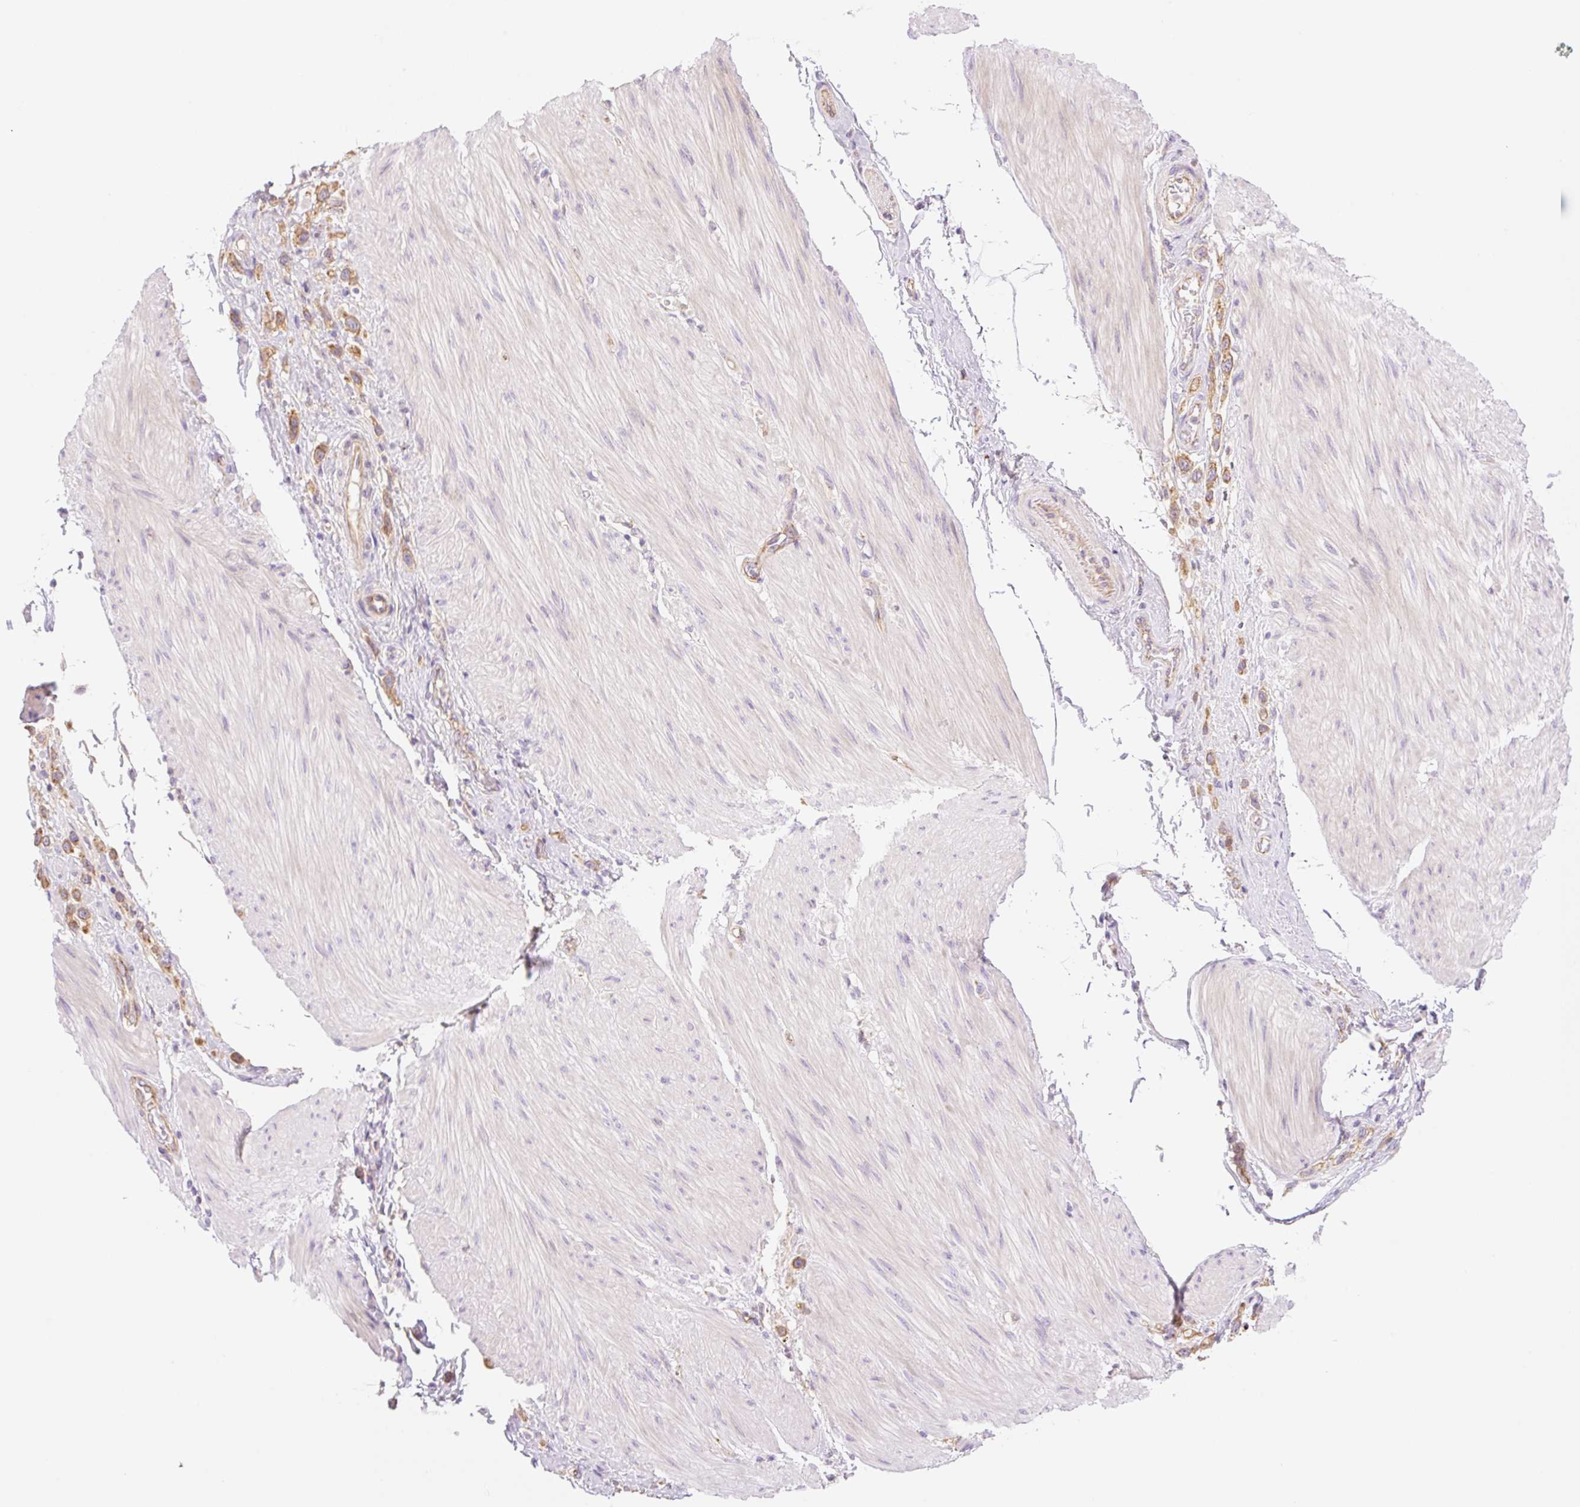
{"staining": {"intensity": "moderate", "quantity": ">75%", "location": "cytoplasmic/membranous"}, "tissue": "stomach cancer", "cell_type": "Tumor cells", "image_type": "cancer", "snomed": [{"axis": "morphology", "description": "Adenocarcinoma, NOS"}, {"axis": "topography", "description": "Stomach"}], "caption": "Stomach adenocarcinoma stained with DAB IHC demonstrates medium levels of moderate cytoplasmic/membranous expression in about >75% of tumor cells.", "gene": "NLRP5", "patient": {"sex": "female", "age": 65}}